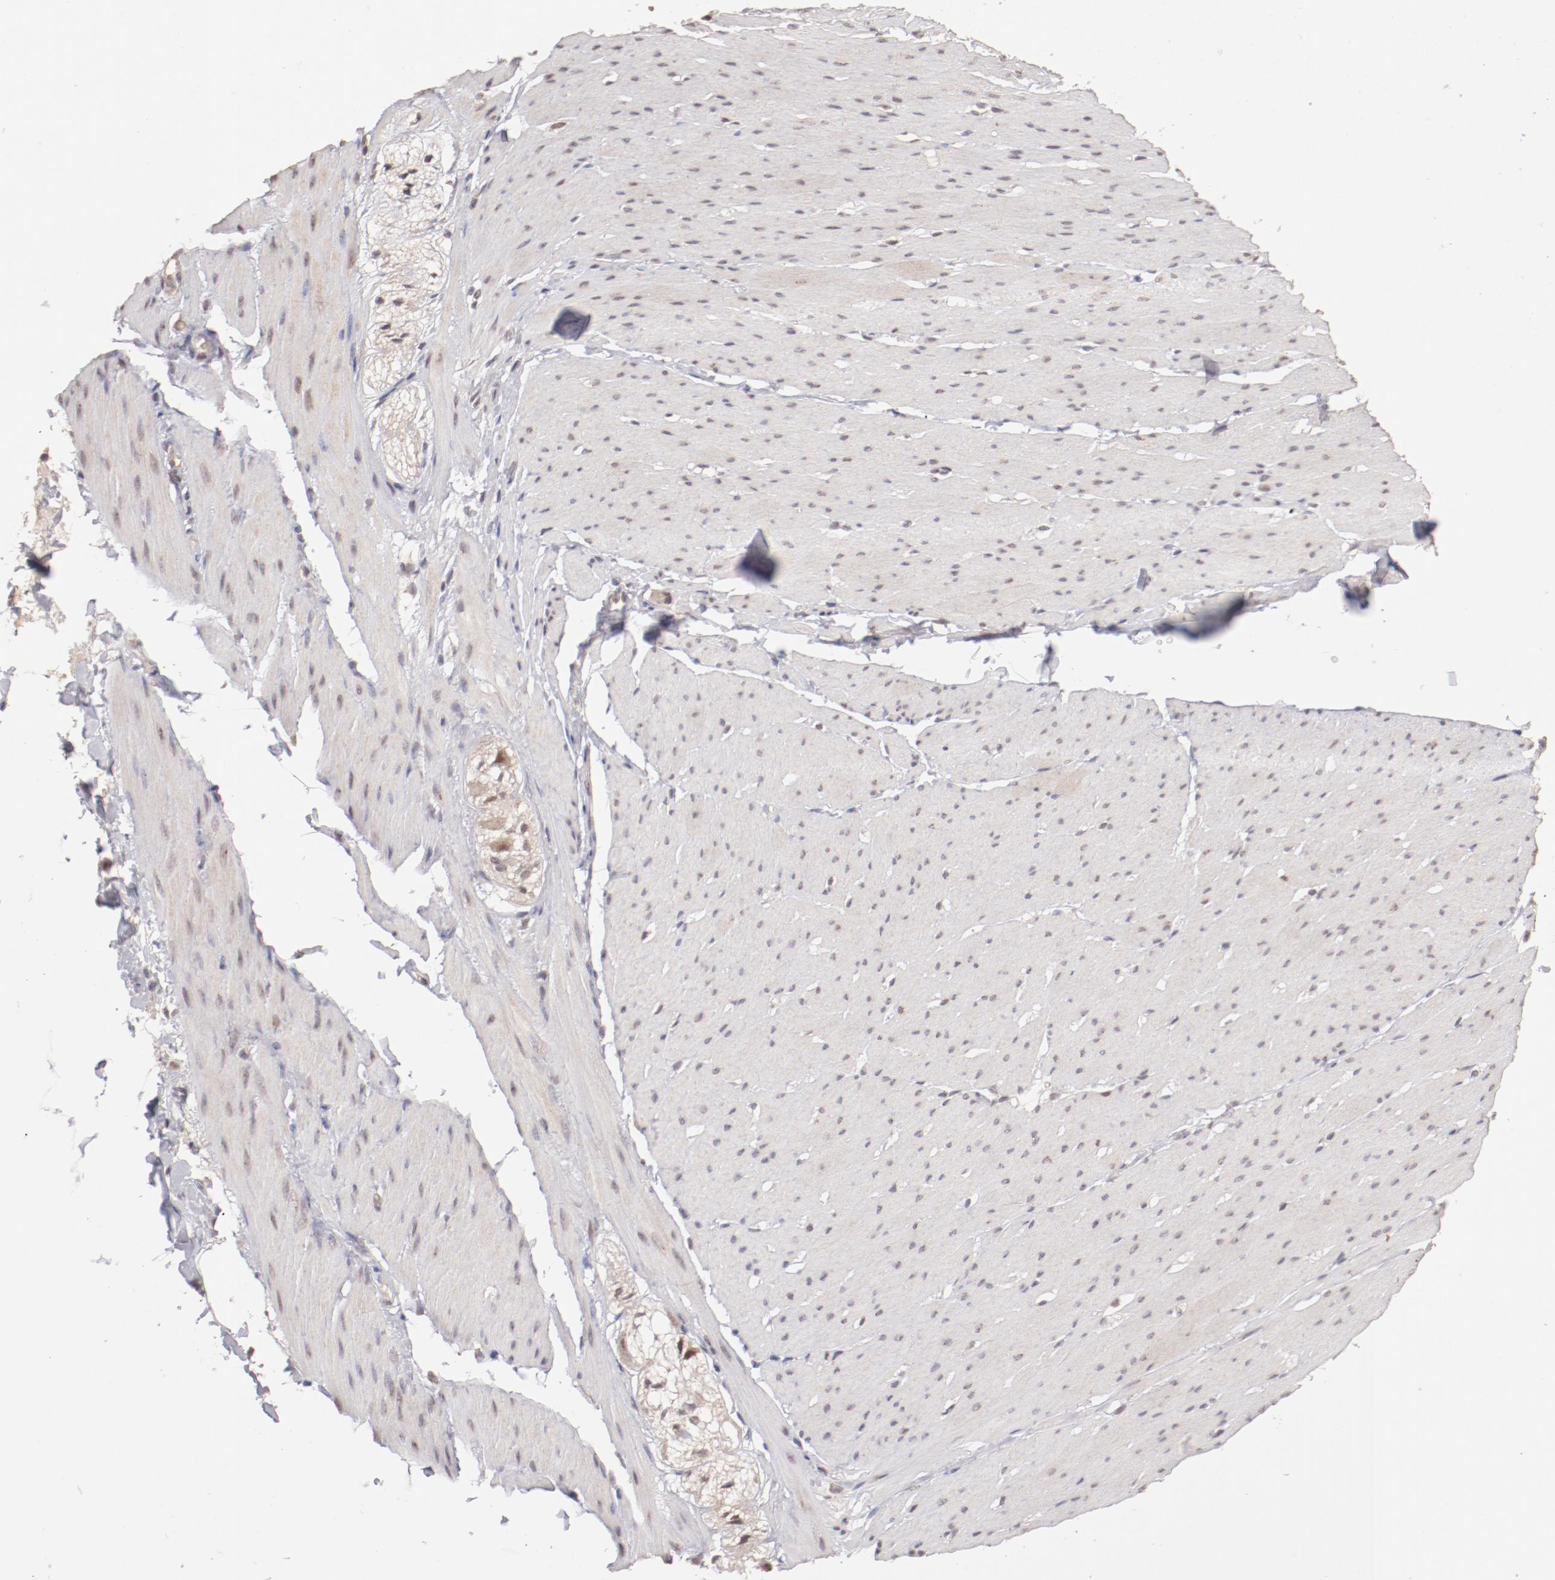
{"staining": {"intensity": "weak", "quantity": ">75%", "location": "nuclear"}, "tissue": "smooth muscle", "cell_type": "Smooth muscle cells", "image_type": "normal", "snomed": [{"axis": "morphology", "description": "Normal tissue, NOS"}, {"axis": "topography", "description": "Smooth muscle"}, {"axis": "topography", "description": "Colon"}], "caption": "Immunohistochemical staining of unremarkable human smooth muscle shows >75% levels of weak nuclear protein staining in about >75% of smooth muscle cells. (IHC, brightfield microscopy, high magnification).", "gene": "NFE2", "patient": {"sex": "male", "age": 67}}